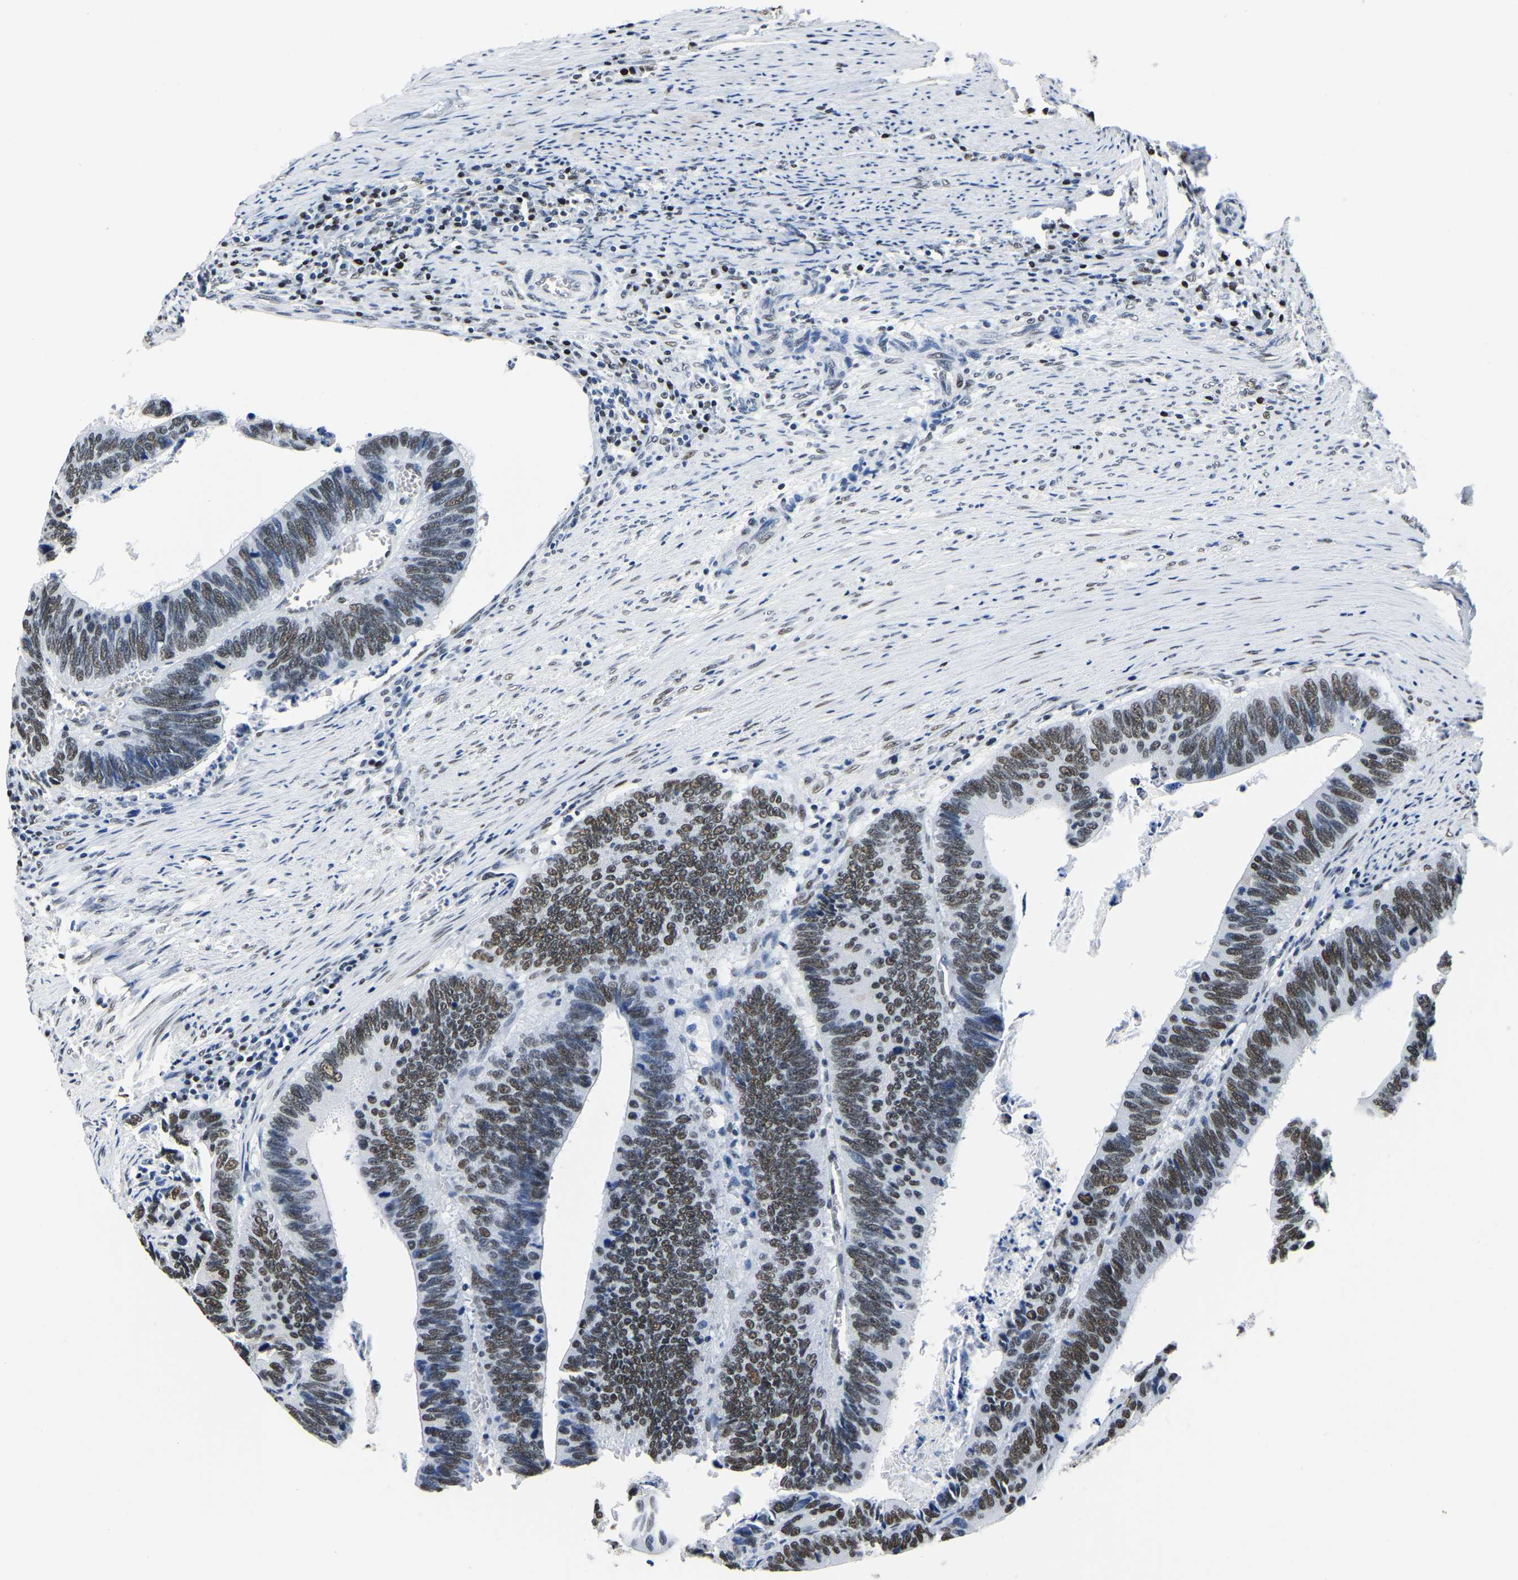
{"staining": {"intensity": "moderate", "quantity": ">75%", "location": "nuclear"}, "tissue": "colorectal cancer", "cell_type": "Tumor cells", "image_type": "cancer", "snomed": [{"axis": "morphology", "description": "Adenocarcinoma, NOS"}, {"axis": "topography", "description": "Colon"}], "caption": "High-magnification brightfield microscopy of colorectal adenocarcinoma stained with DAB (3,3'-diaminobenzidine) (brown) and counterstained with hematoxylin (blue). tumor cells exhibit moderate nuclear staining is seen in approximately>75% of cells. (IHC, brightfield microscopy, high magnification).", "gene": "UBA1", "patient": {"sex": "male", "age": 72}}